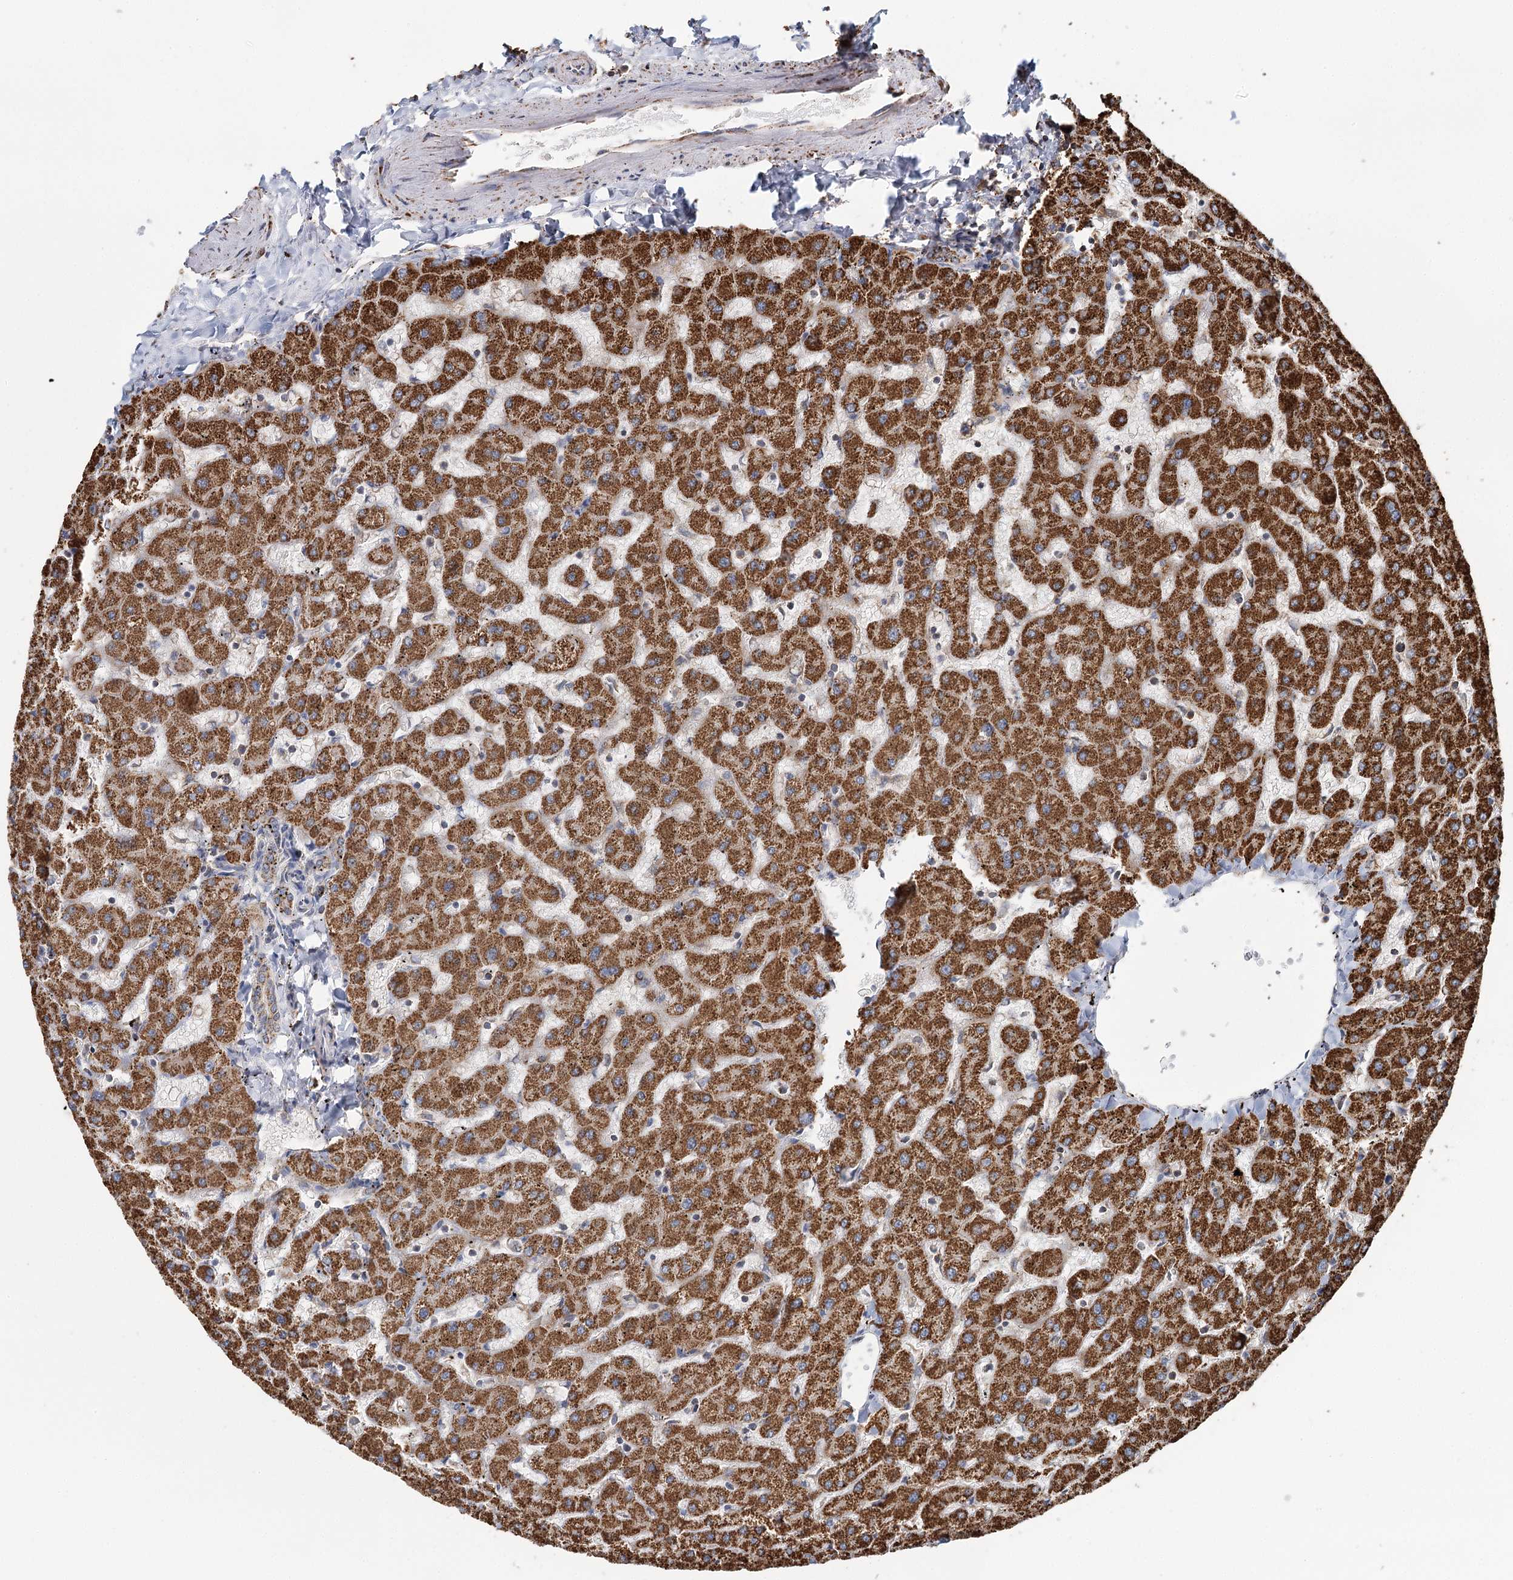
{"staining": {"intensity": "moderate", "quantity": ">75%", "location": "cytoplasmic/membranous"}, "tissue": "liver", "cell_type": "Cholangiocytes", "image_type": "normal", "snomed": [{"axis": "morphology", "description": "Normal tissue, NOS"}, {"axis": "topography", "description": "Liver"}], "caption": "A high-resolution micrograph shows immunohistochemistry (IHC) staining of normal liver, which reveals moderate cytoplasmic/membranous positivity in approximately >75% of cholangiocytes. The protein is stained brown, and the nuclei are stained in blue (DAB IHC with brightfield microscopy, high magnification).", "gene": "APH1A", "patient": {"sex": "female", "age": 63}}